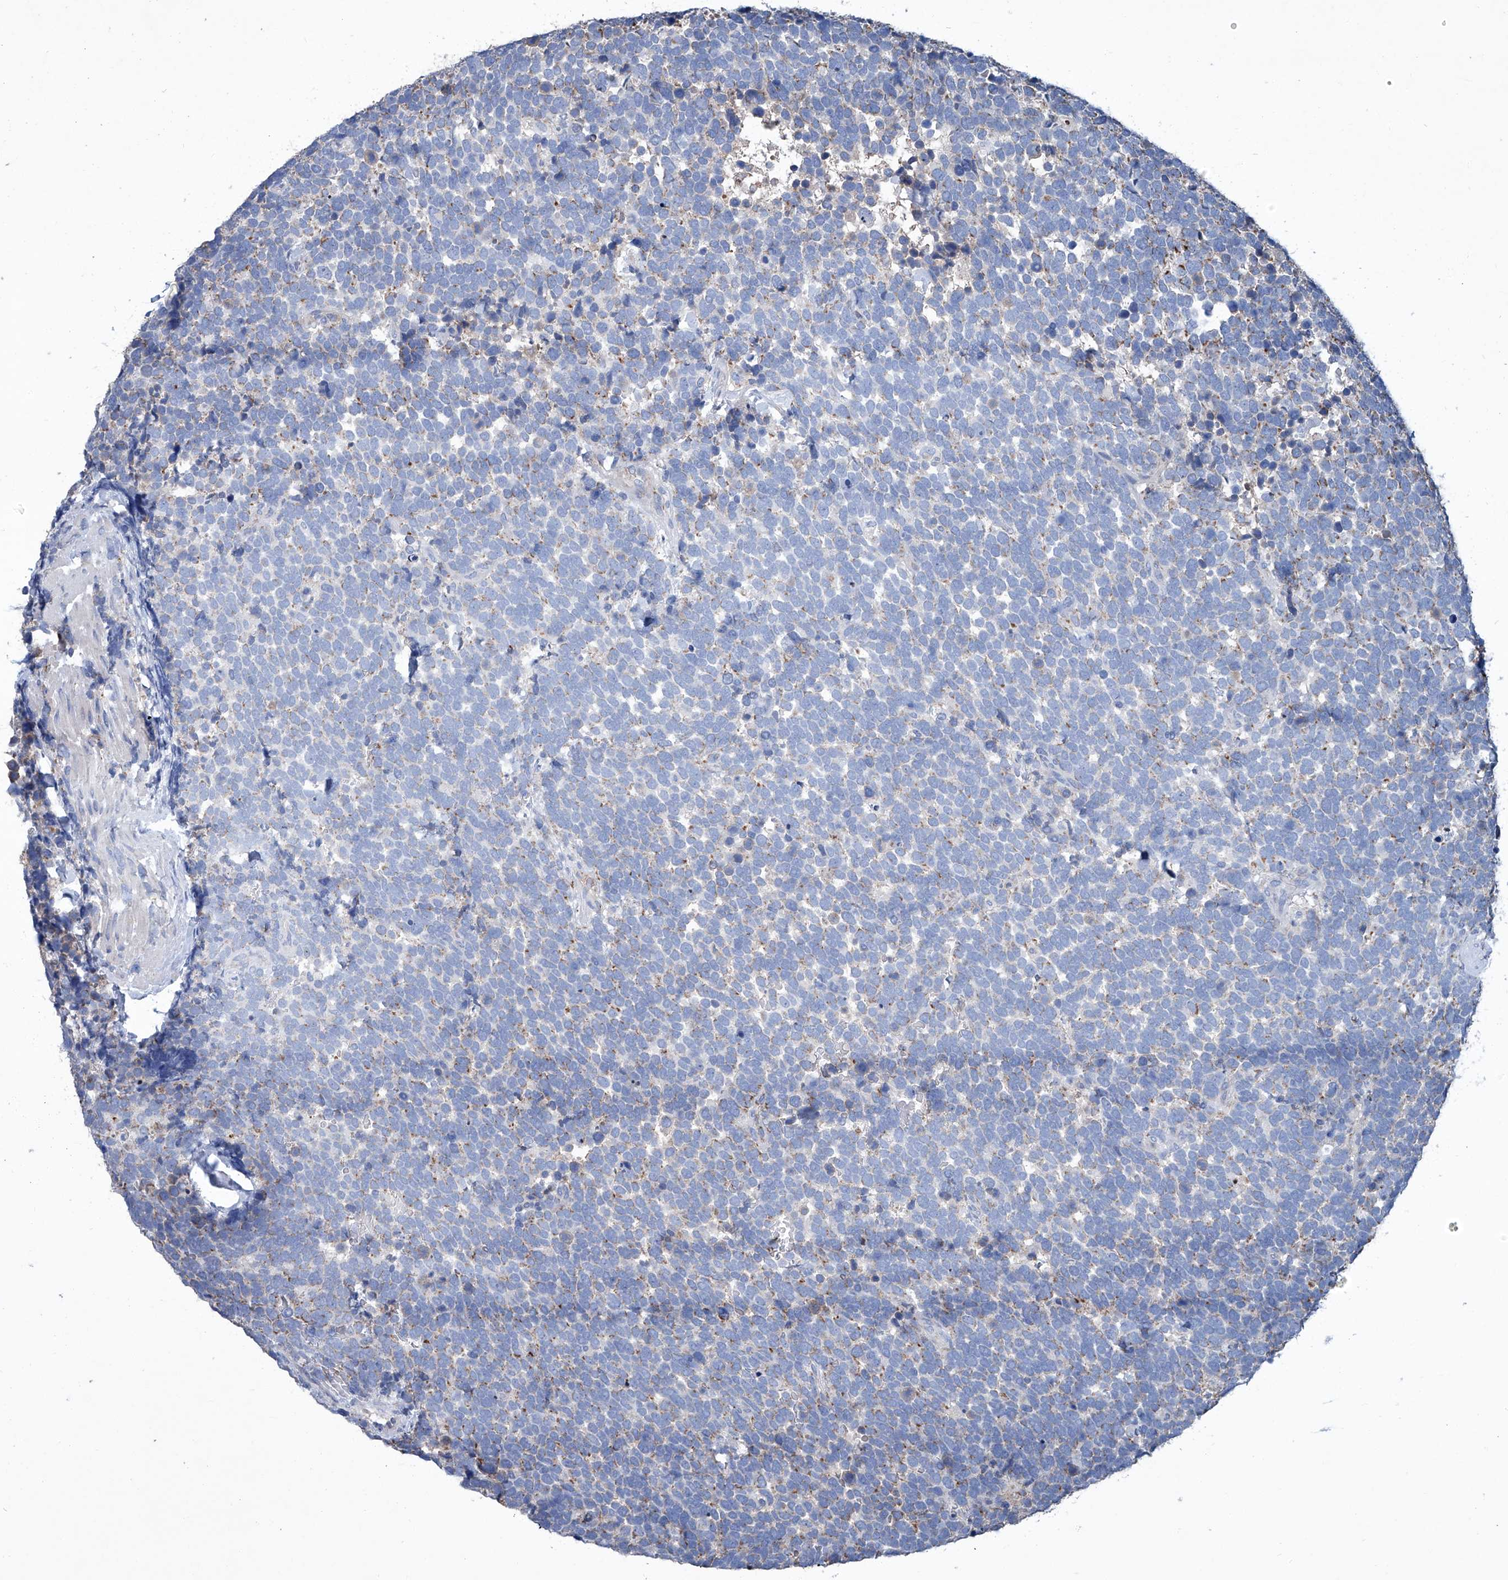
{"staining": {"intensity": "moderate", "quantity": "<25%", "location": "cytoplasmic/membranous"}, "tissue": "urothelial cancer", "cell_type": "Tumor cells", "image_type": "cancer", "snomed": [{"axis": "morphology", "description": "Urothelial carcinoma, High grade"}, {"axis": "topography", "description": "Urinary bladder"}], "caption": "IHC of urothelial carcinoma (high-grade) reveals low levels of moderate cytoplasmic/membranous expression in approximately <25% of tumor cells.", "gene": "MTARC1", "patient": {"sex": "female", "age": 82}}